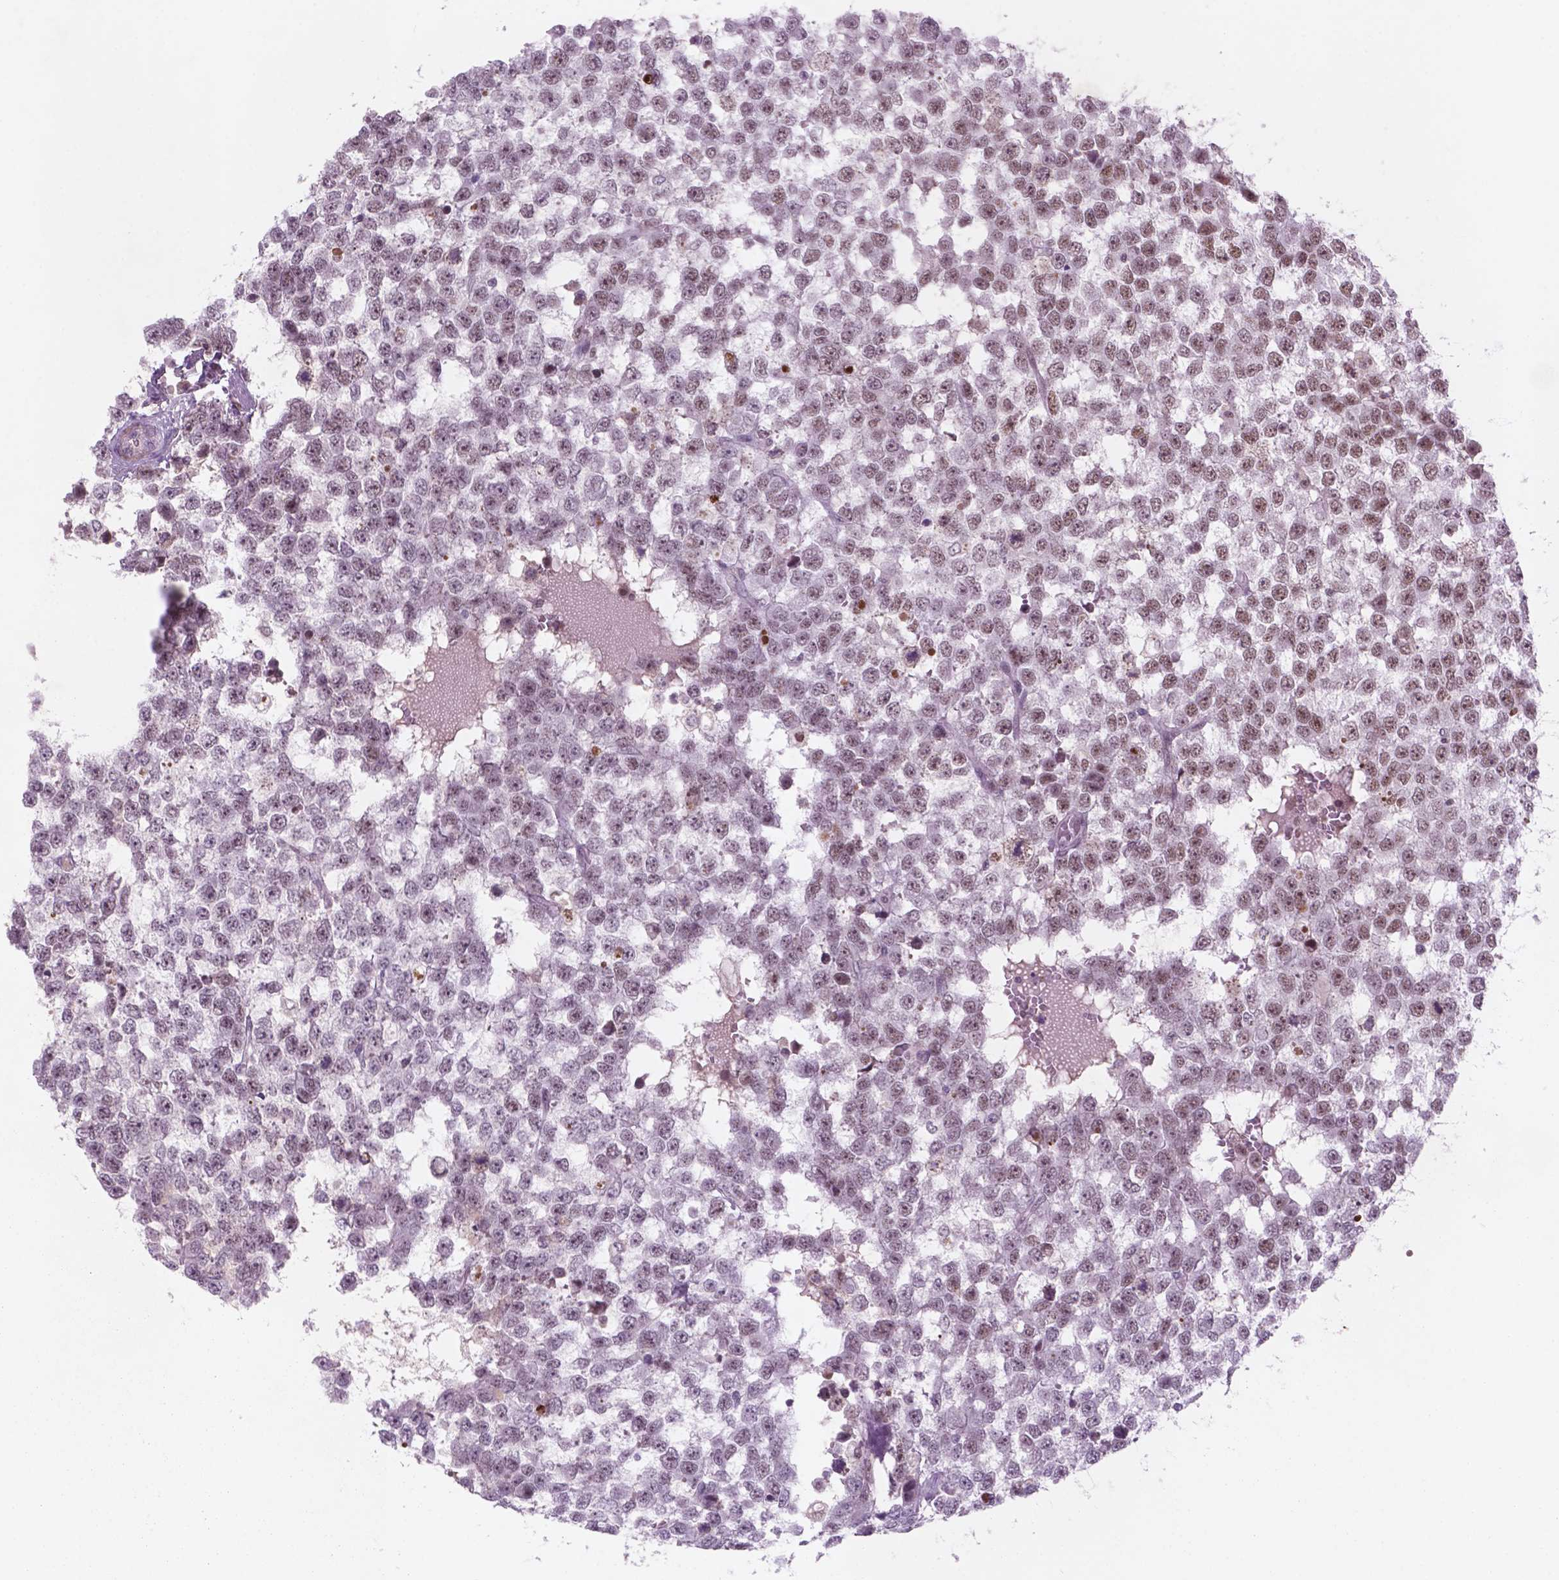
{"staining": {"intensity": "weak", "quantity": "25%-75%", "location": "nuclear"}, "tissue": "testis cancer", "cell_type": "Tumor cells", "image_type": "cancer", "snomed": [{"axis": "morphology", "description": "Normal tissue, NOS"}, {"axis": "morphology", "description": "Seminoma, NOS"}, {"axis": "topography", "description": "Testis"}, {"axis": "topography", "description": "Epididymis"}], "caption": "High-magnification brightfield microscopy of testis cancer (seminoma) stained with DAB (brown) and counterstained with hematoxylin (blue). tumor cells exhibit weak nuclear expression is seen in about25%-75% of cells.", "gene": "CTR9", "patient": {"sex": "male", "age": 34}}